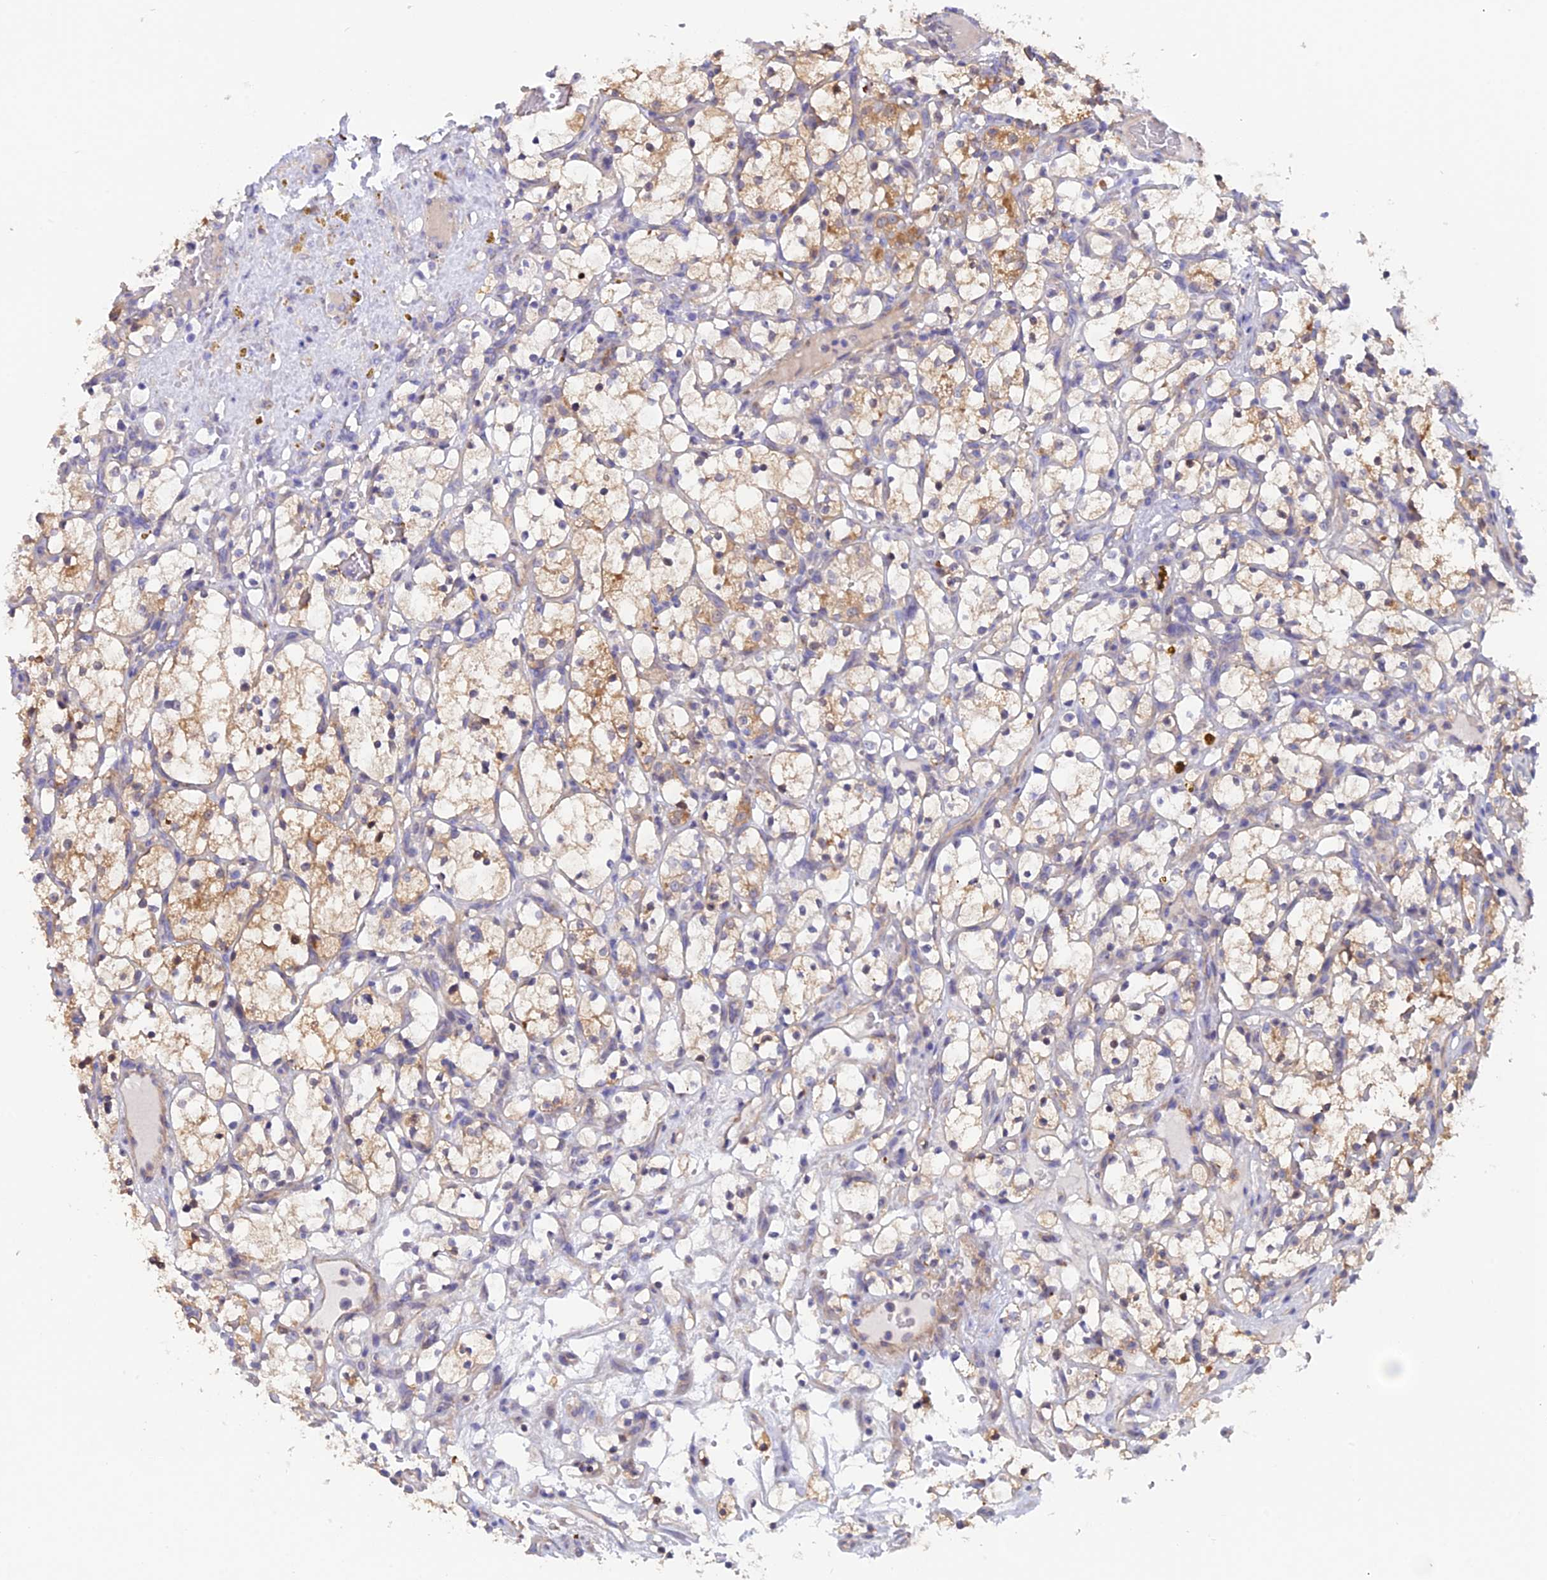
{"staining": {"intensity": "moderate", "quantity": "<25%", "location": "cytoplasmic/membranous"}, "tissue": "renal cancer", "cell_type": "Tumor cells", "image_type": "cancer", "snomed": [{"axis": "morphology", "description": "Adenocarcinoma, NOS"}, {"axis": "topography", "description": "Kidney"}], "caption": "Renal cancer (adenocarcinoma) stained for a protein exhibits moderate cytoplasmic/membranous positivity in tumor cells.", "gene": "FZR1", "patient": {"sex": "female", "age": 69}}